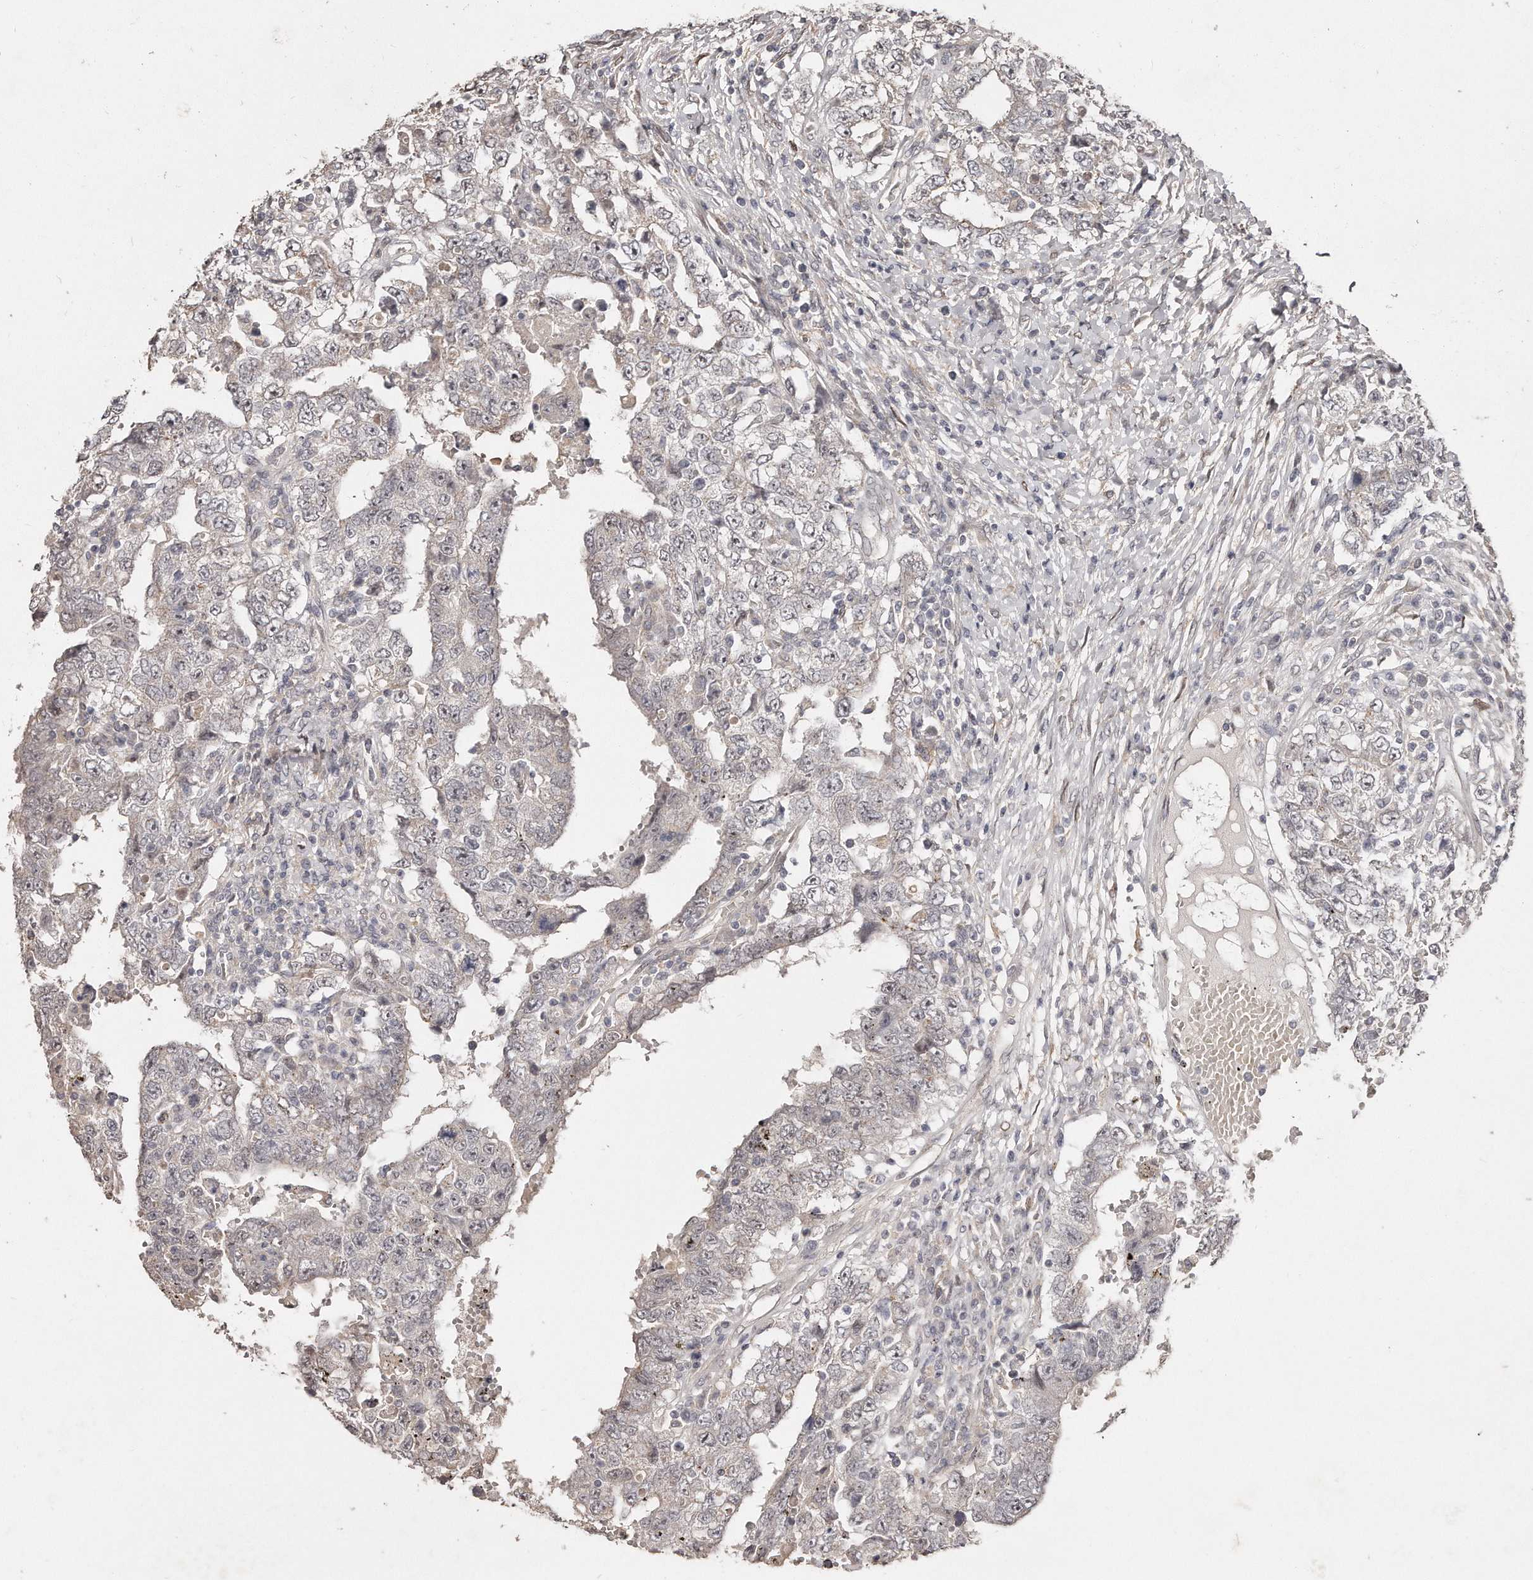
{"staining": {"intensity": "negative", "quantity": "none", "location": "none"}, "tissue": "testis cancer", "cell_type": "Tumor cells", "image_type": "cancer", "snomed": [{"axis": "morphology", "description": "Carcinoma, Embryonal, NOS"}, {"axis": "topography", "description": "Testis"}], "caption": "An immunohistochemistry micrograph of testis cancer (embryonal carcinoma) is shown. There is no staining in tumor cells of testis cancer (embryonal carcinoma). (Brightfield microscopy of DAB (3,3'-diaminobenzidine) immunohistochemistry (IHC) at high magnification).", "gene": "HASPIN", "patient": {"sex": "male", "age": 26}}